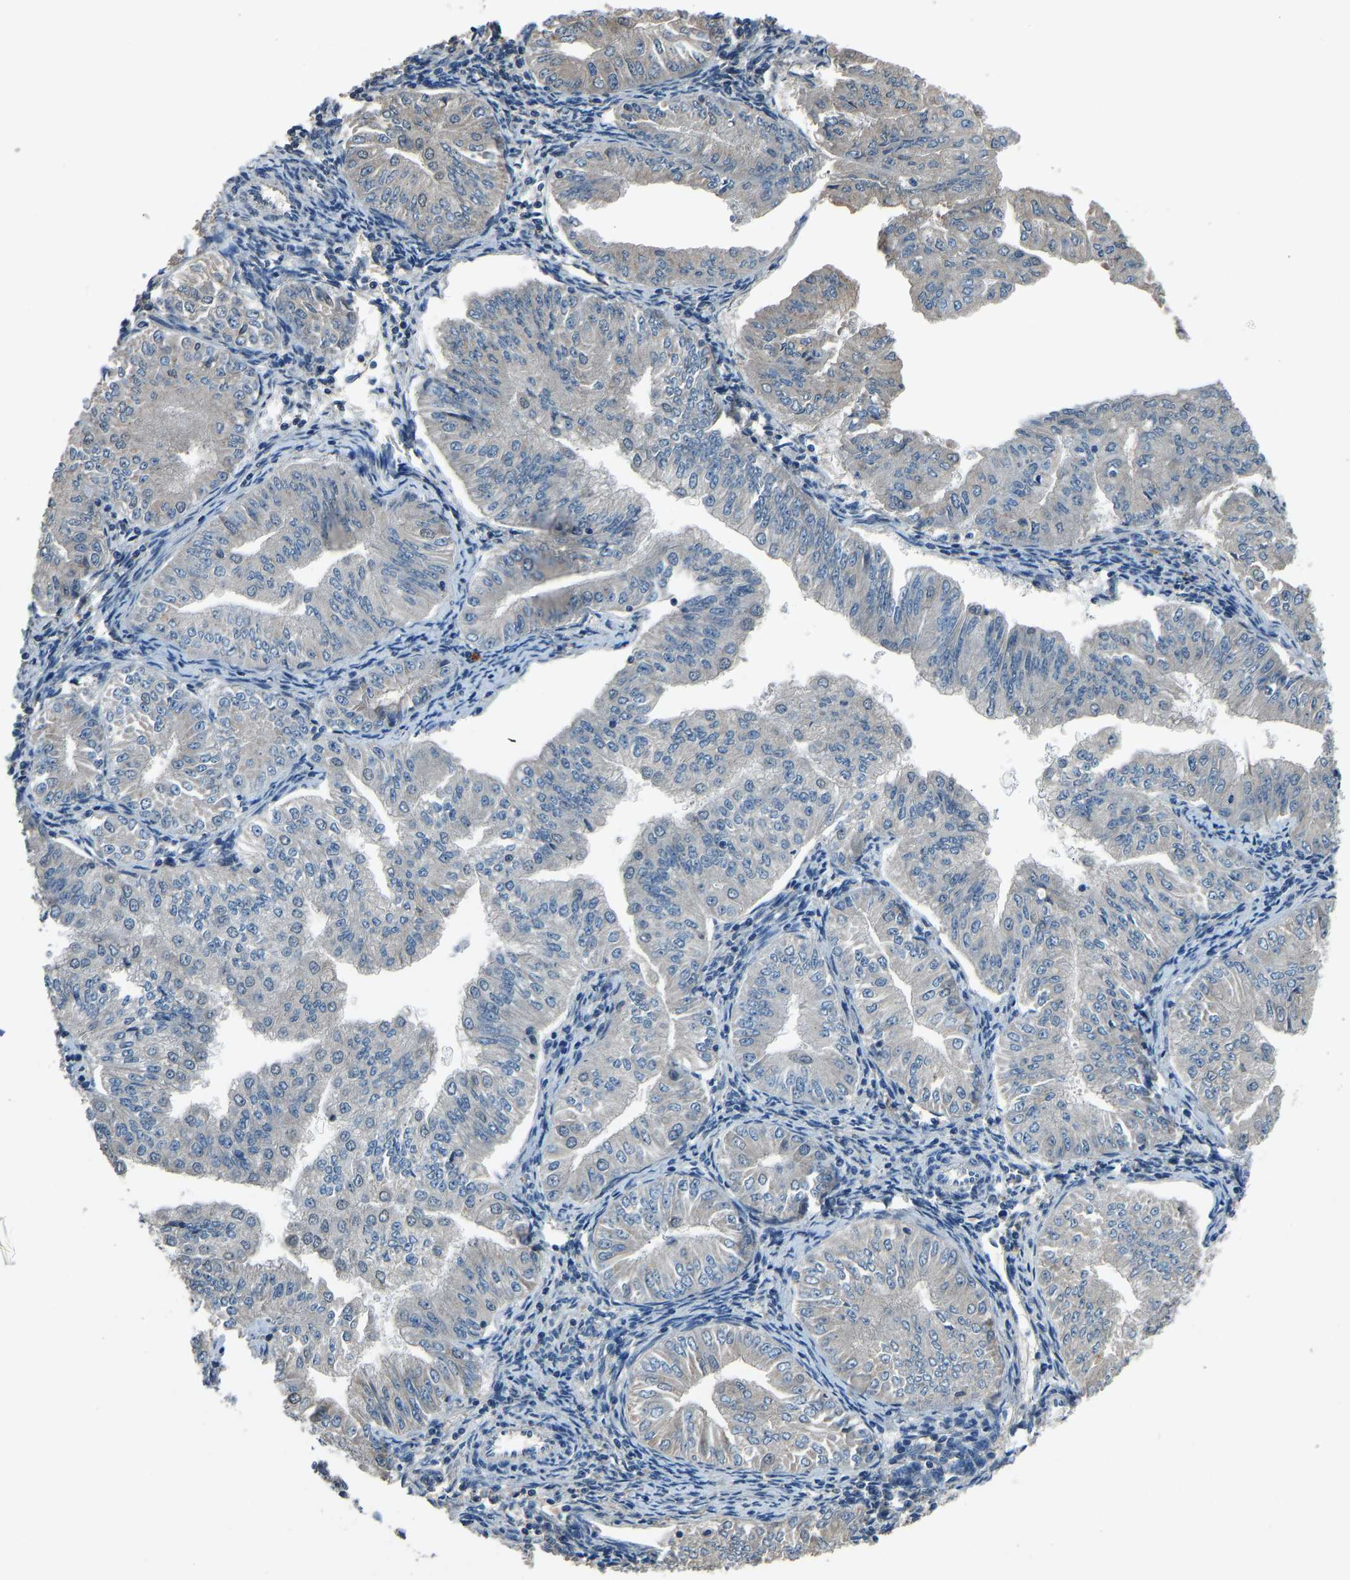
{"staining": {"intensity": "negative", "quantity": "none", "location": "none"}, "tissue": "endometrial cancer", "cell_type": "Tumor cells", "image_type": "cancer", "snomed": [{"axis": "morphology", "description": "Normal tissue, NOS"}, {"axis": "morphology", "description": "Adenocarcinoma, NOS"}, {"axis": "topography", "description": "Endometrium"}], "caption": "A high-resolution photomicrograph shows immunohistochemistry (IHC) staining of endometrial cancer, which displays no significant staining in tumor cells.", "gene": "TOX4", "patient": {"sex": "female", "age": 53}}